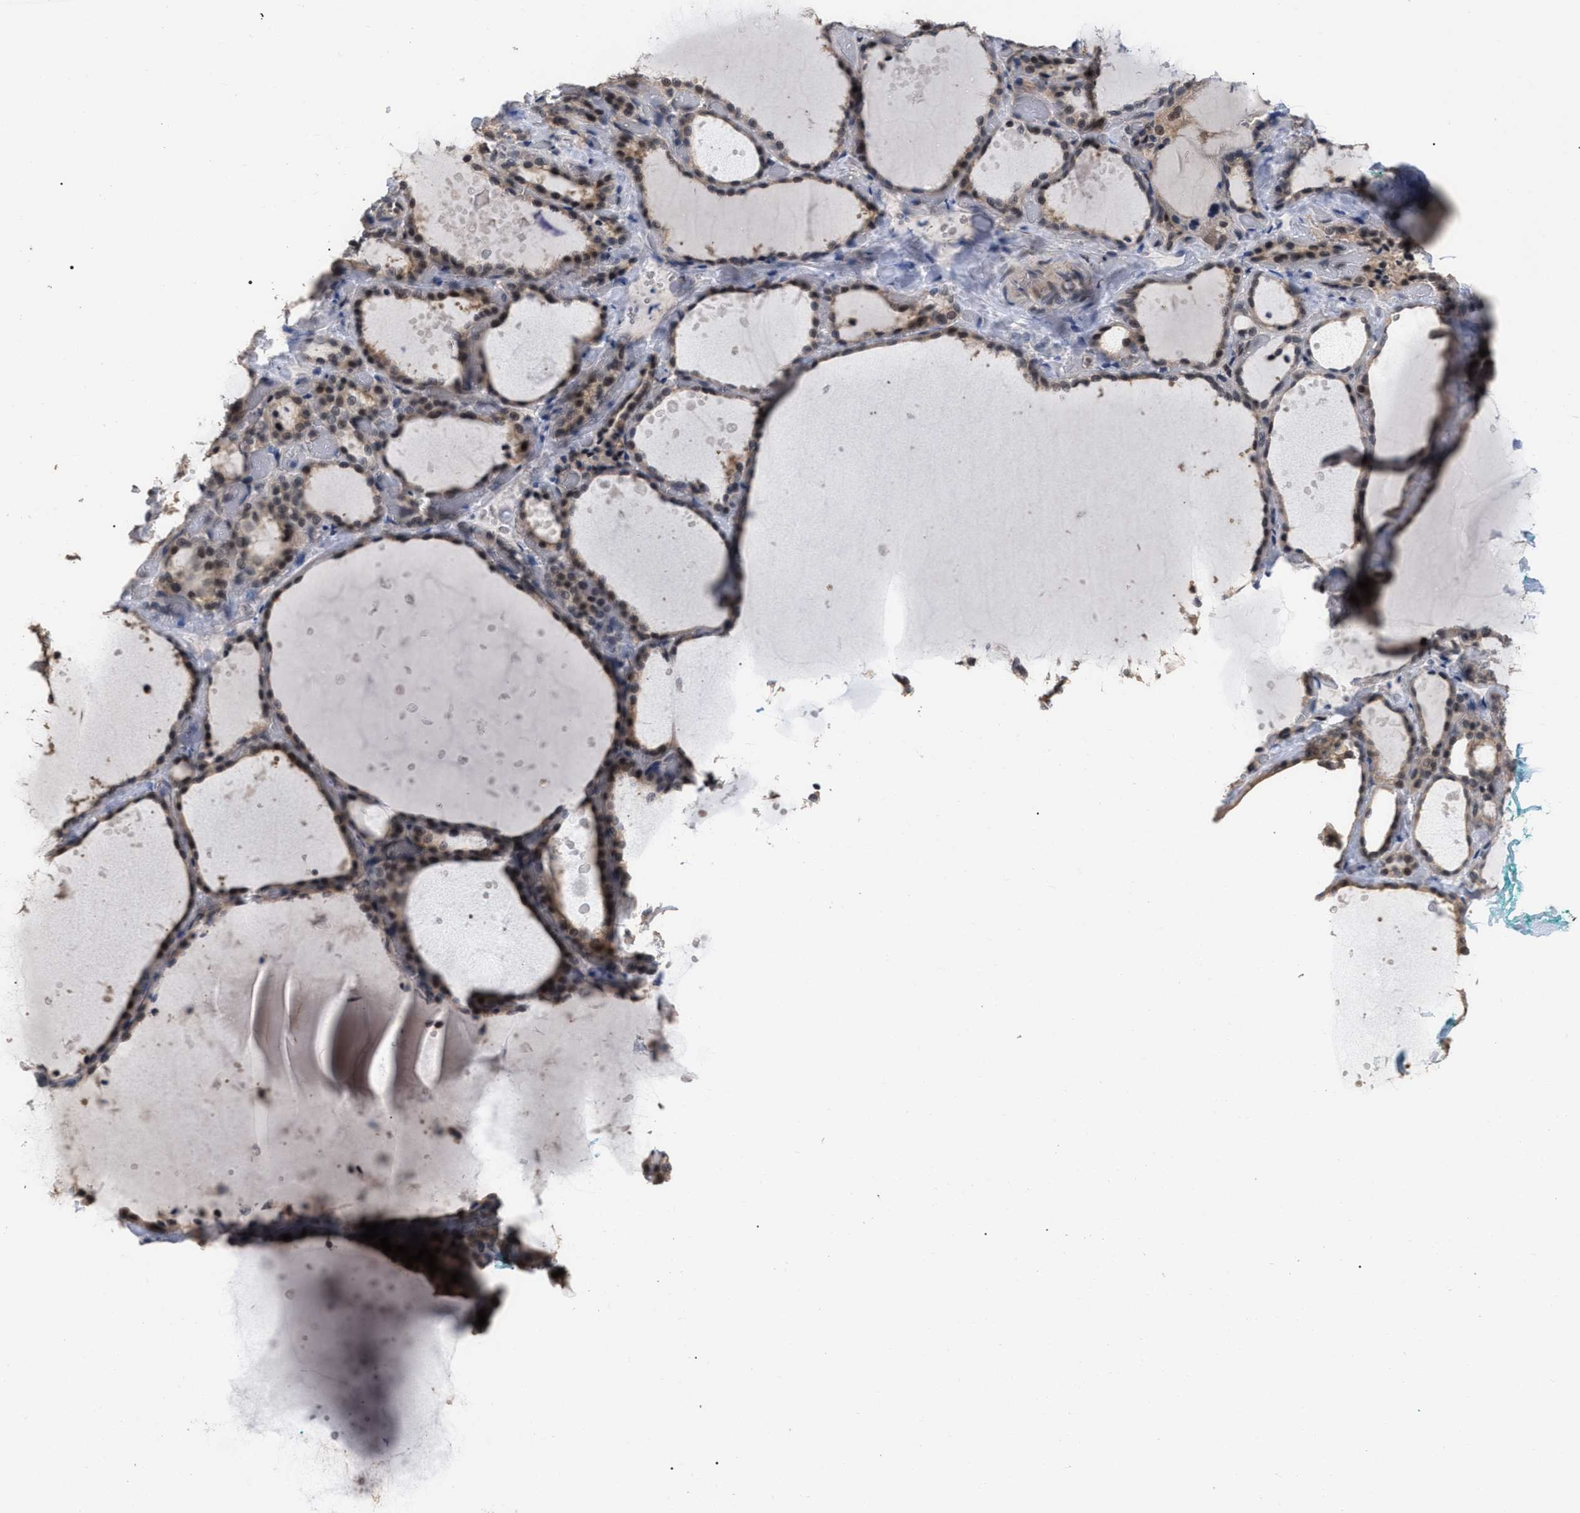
{"staining": {"intensity": "moderate", "quantity": ">75%", "location": "cytoplasmic/membranous,nuclear"}, "tissue": "thyroid gland", "cell_type": "Glandular cells", "image_type": "normal", "snomed": [{"axis": "morphology", "description": "Normal tissue, NOS"}, {"axis": "topography", "description": "Thyroid gland"}], "caption": "IHC of unremarkable human thyroid gland reveals medium levels of moderate cytoplasmic/membranous,nuclear staining in about >75% of glandular cells. (DAB IHC with brightfield microscopy, high magnification).", "gene": "JAZF1", "patient": {"sex": "female", "age": 44}}